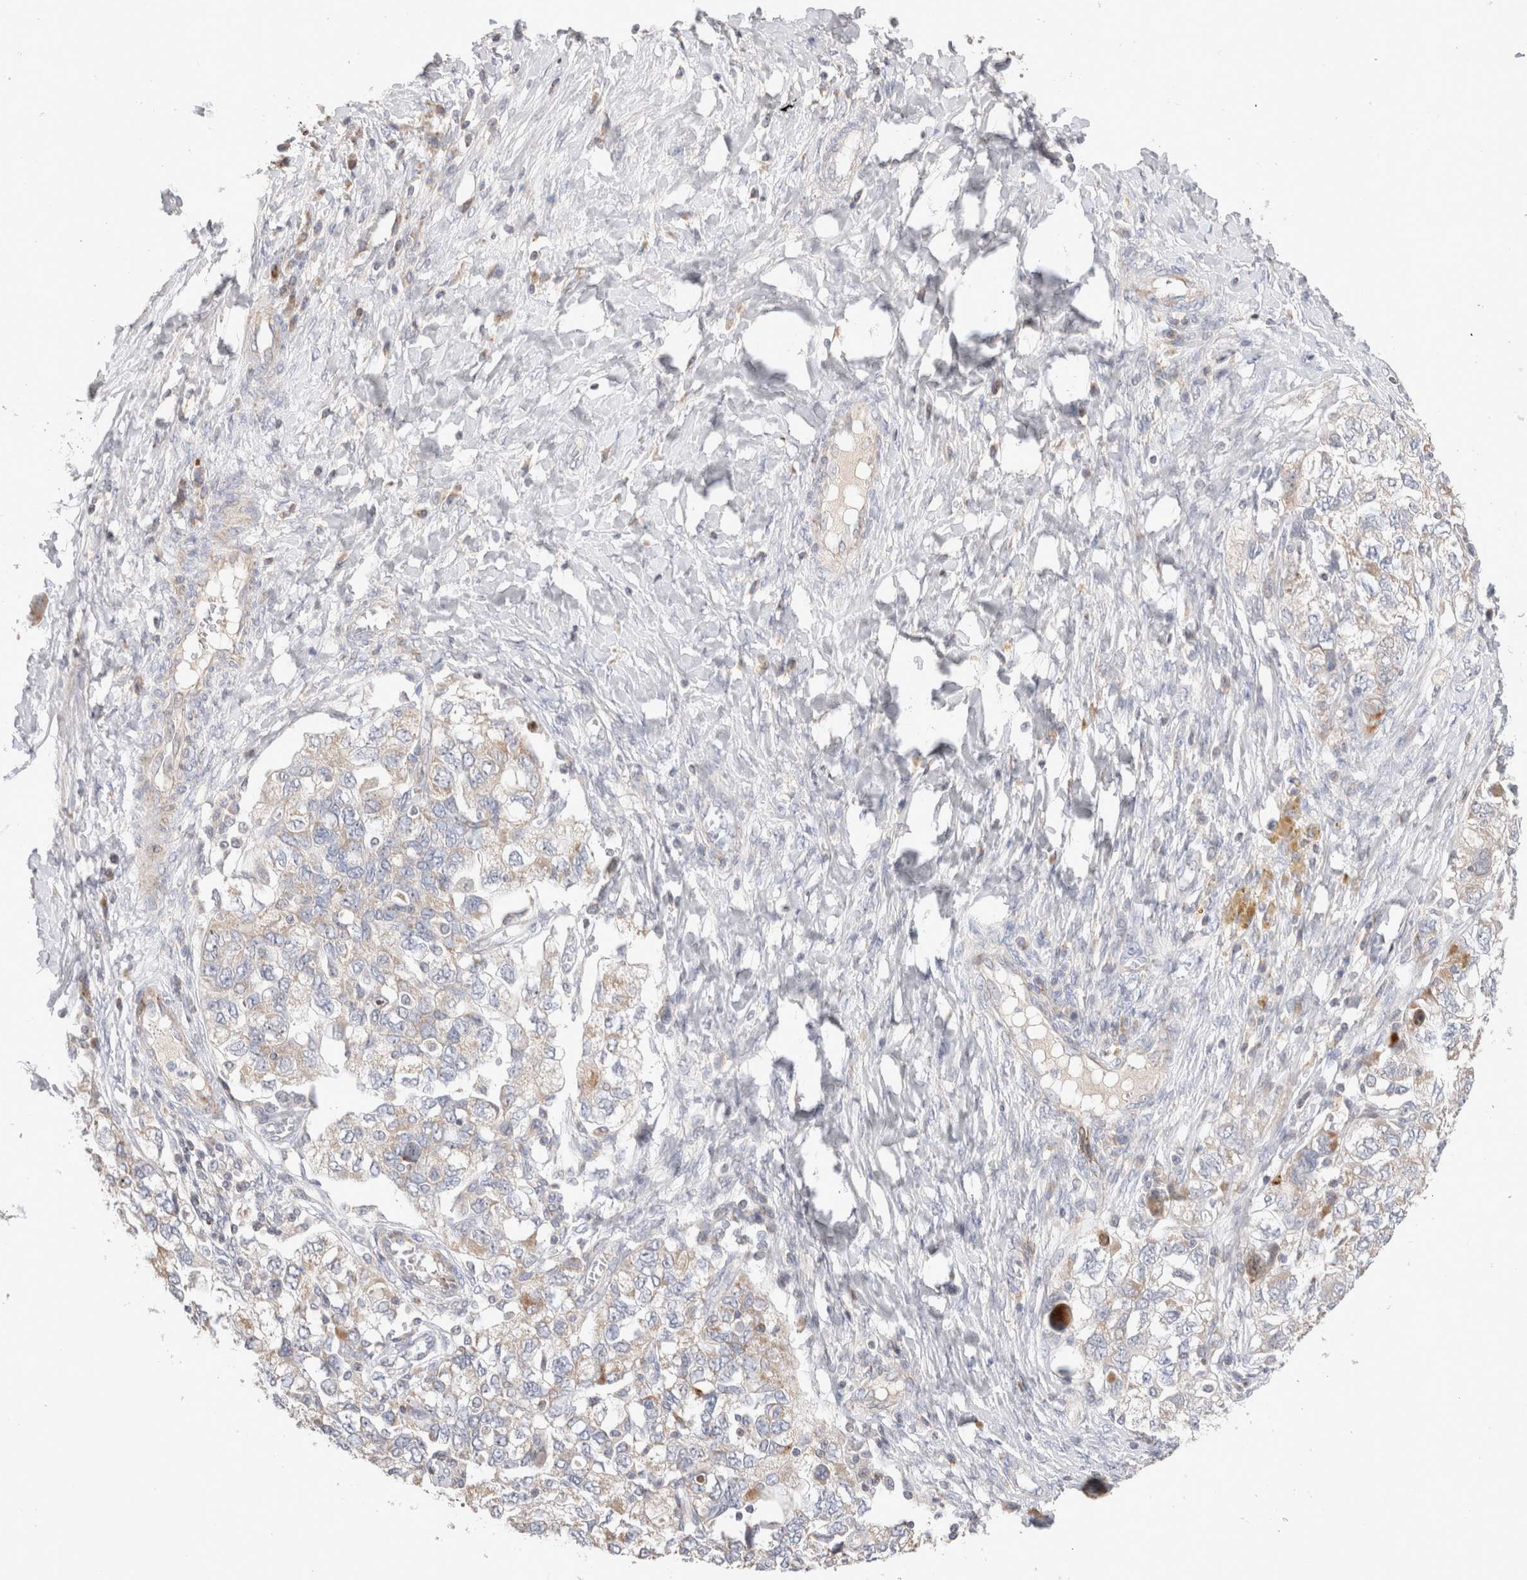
{"staining": {"intensity": "weak", "quantity": ">75%", "location": "cytoplasmic/membranous"}, "tissue": "ovarian cancer", "cell_type": "Tumor cells", "image_type": "cancer", "snomed": [{"axis": "morphology", "description": "Carcinoma, NOS"}, {"axis": "morphology", "description": "Cystadenocarcinoma, serous, NOS"}, {"axis": "topography", "description": "Ovary"}], "caption": "Protein expression by immunohistochemistry (IHC) exhibits weak cytoplasmic/membranous staining in approximately >75% of tumor cells in serous cystadenocarcinoma (ovarian).", "gene": "CHADL", "patient": {"sex": "female", "age": 69}}